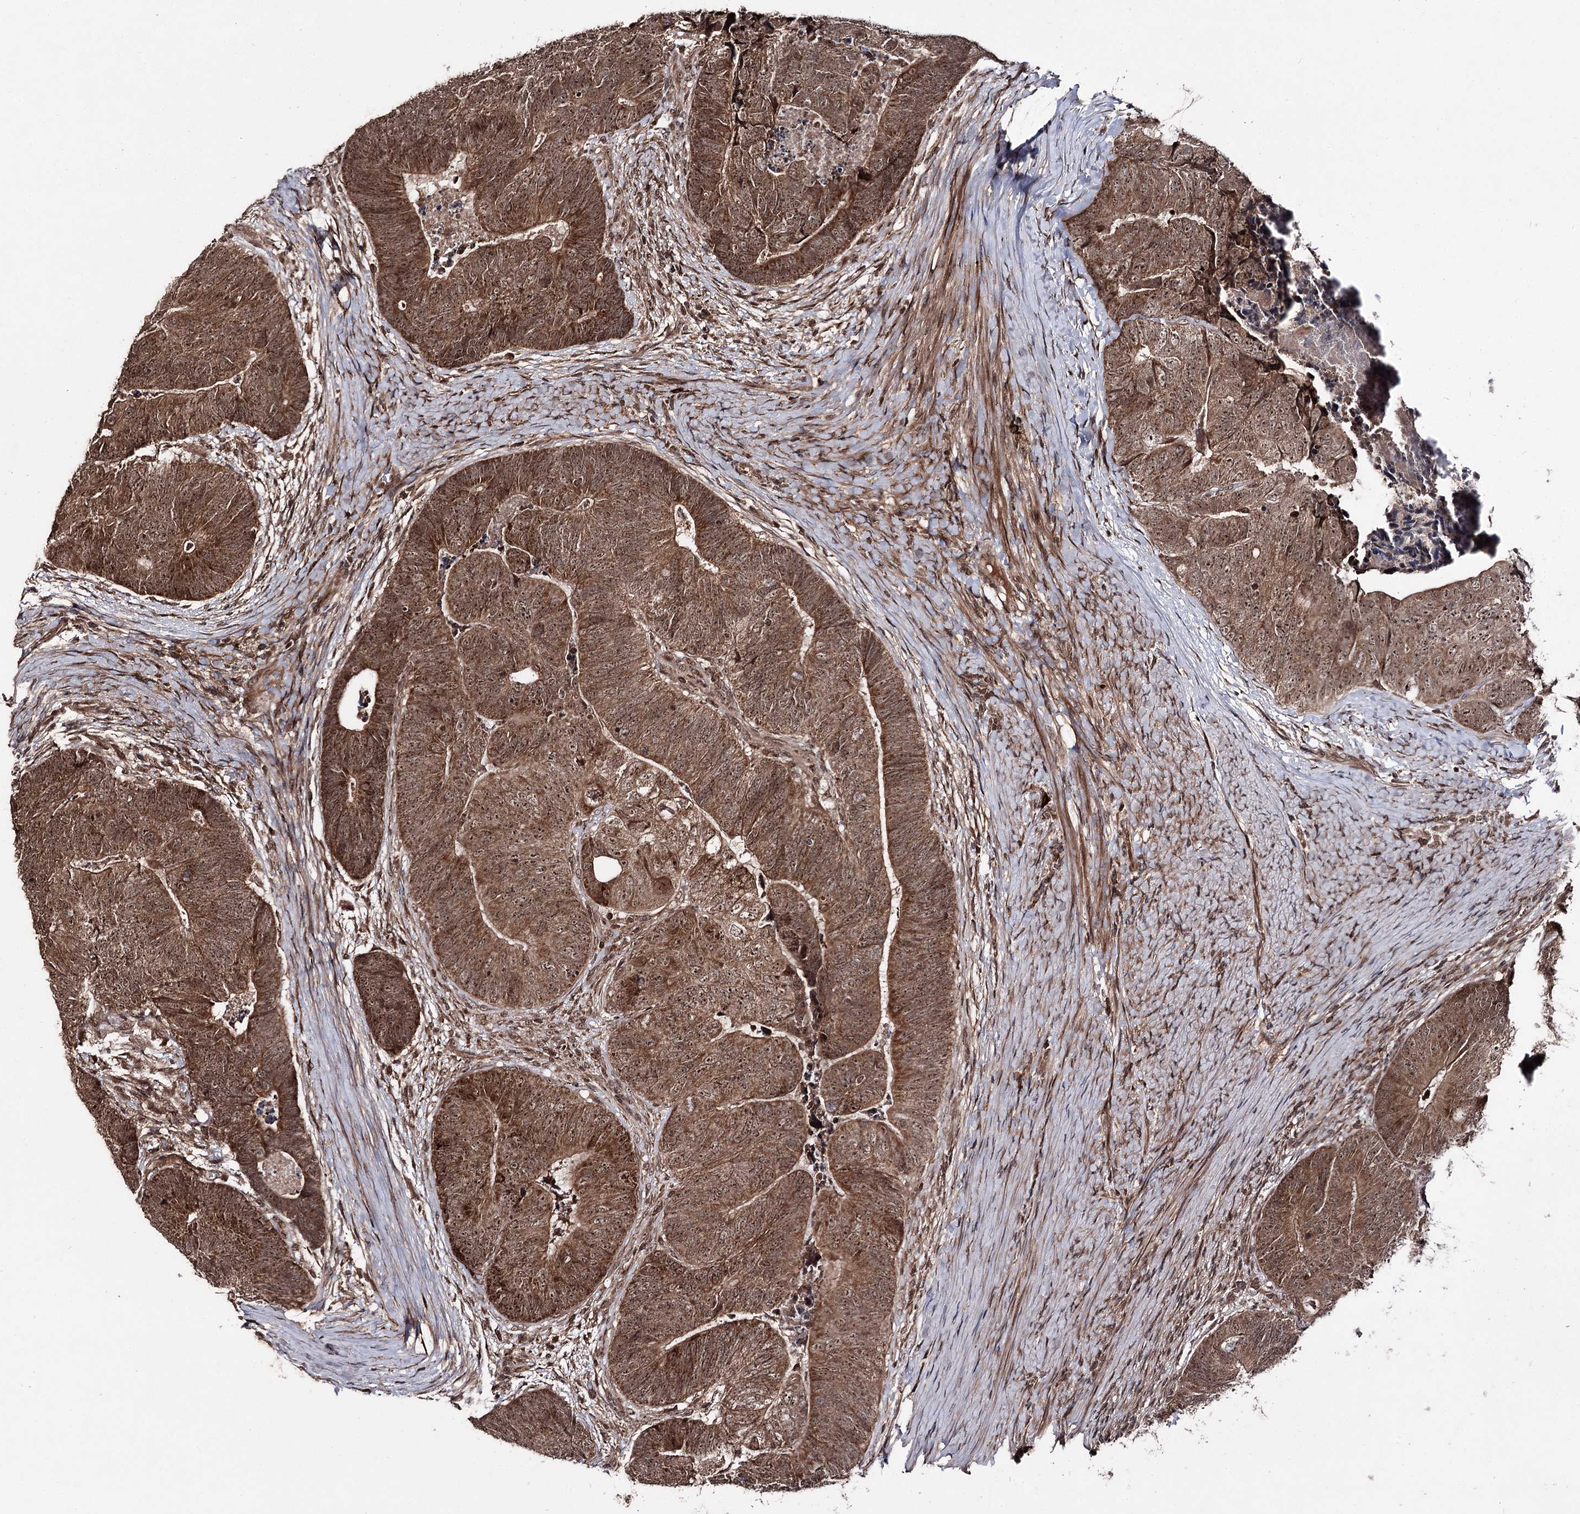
{"staining": {"intensity": "strong", "quantity": ">75%", "location": "cytoplasmic/membranous,nuclear"}, "tissue": "colorectal cancer", "cell_type": "Tumor cells", "image_type": "cancer", "snomed": [{"axis": "morphology", "description": "Adenocarcinoma, NOS"}, {"axis": "topography", "description": "Colon"}], "caption": "Protein expression analysis of human colorectal cancer reveals strong cytoplasmic/membranous and nuclear staining in approximately >75% of tumor cells. The protein is stained brown, and the nuclei are stained in blue (DAB IHC with brightfield microscopy, high magnification).", "gene": "FAM53B", "patient": {"sex": "female", "age": 67}}